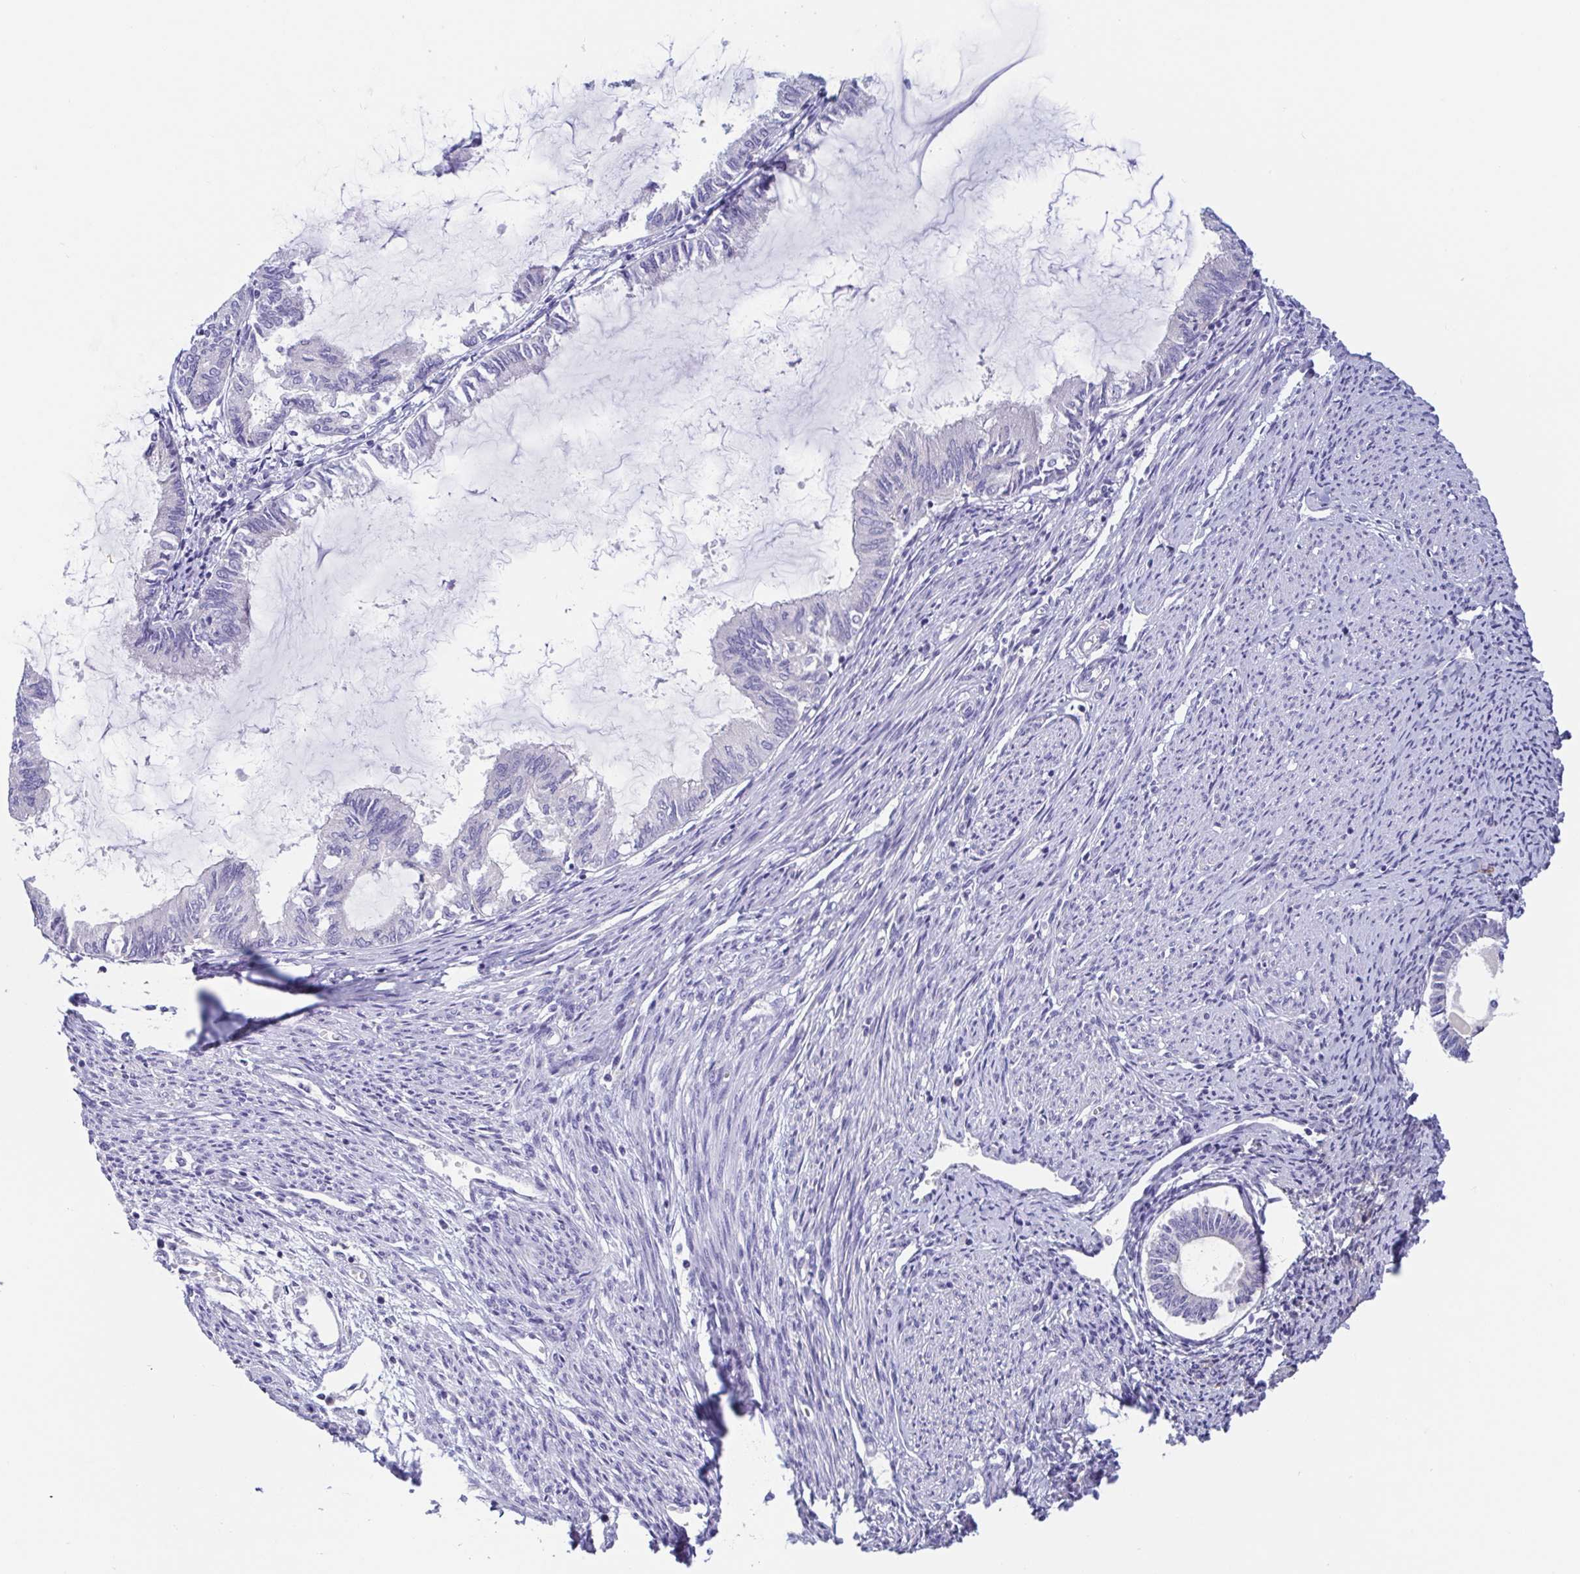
{"staining": {"intensity": "negative", "quantity": "none", "location": "none"}, "tissue": "endometrial cancer", "cell_type": "Tumor cells", "image_type": "cancer", "snomed": [{"axis": "morphology", "description": "Adenocarcinoma, NOS"}, {"axis": "topography", "description": "Endometrium"}], "caption": "A high-resolution image shows immunohistochemistry (IHC) staining of endometrial cancer, which shows no significant positivity in tumor cells.", "gene": "TREH", "patient": {"sex": "female", "age": 86}}